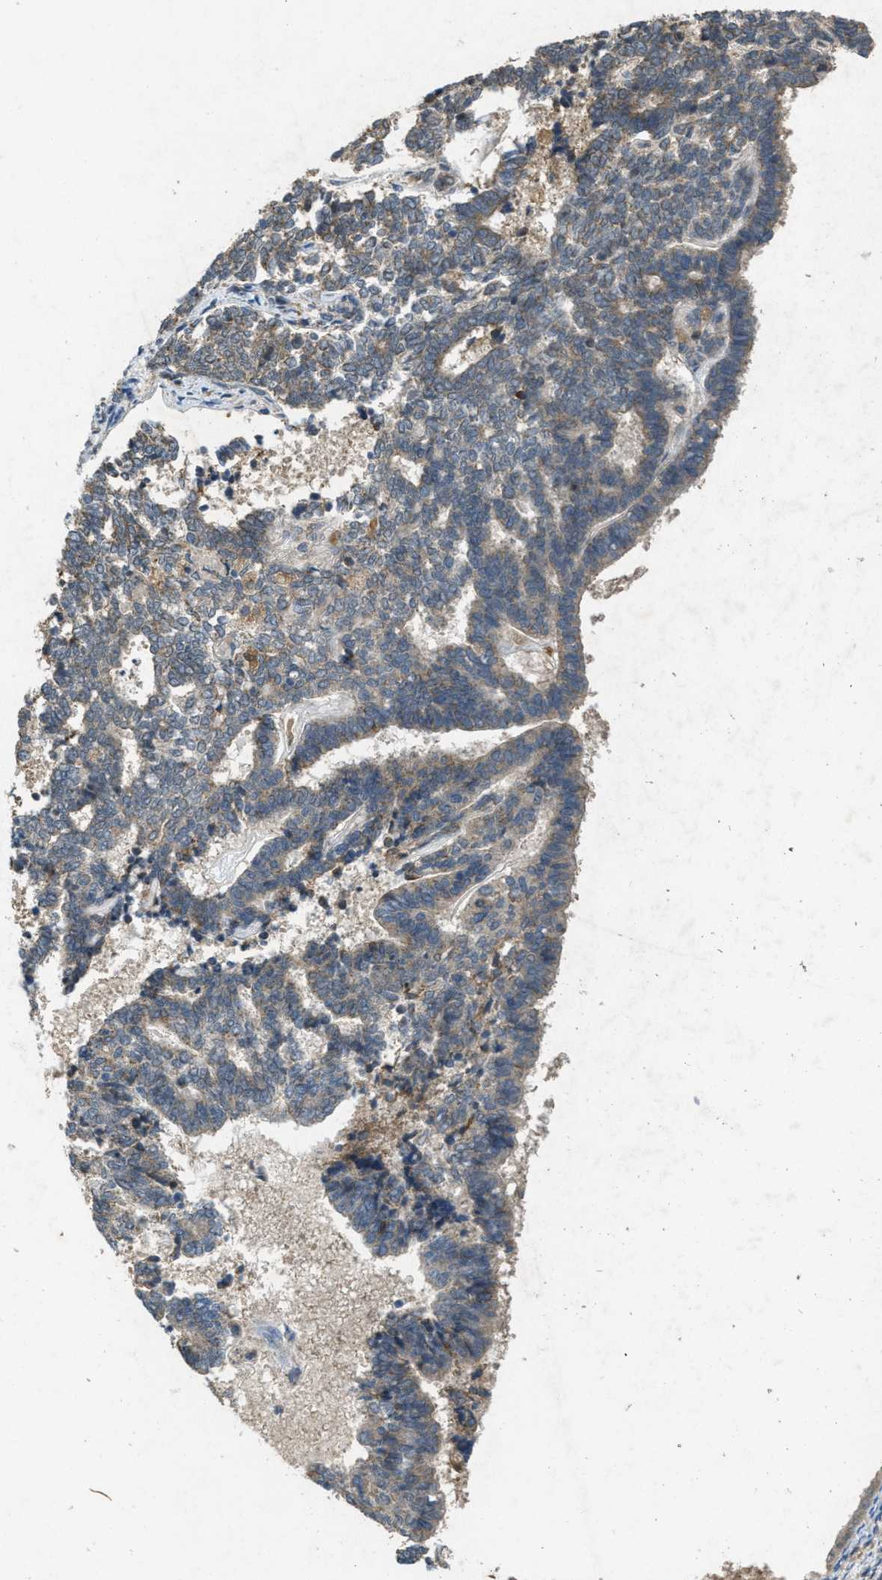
{"staining": {"intensity": "weak", "quantity": ">75%", "location": "cytoplasmic/membranous"}, "tissue": "endometrial cancer", "cell_type": "Tumor cells", "image_type": "cancer", "snomed": [{"axis": "morphology", "description": "Adenocarcinoma, NOS"}, {"axis": "topography", "description": "Endometrium"}], "caption": "DAB immunohistochemical staining of human endometrial adenocarcinoma demonstrates weak cytoplasmic/membranous protein expression in approximately >75% of tumor cells.", "gene": "PPP1R15A", "patient": {"sex": "female", "age": 70}}